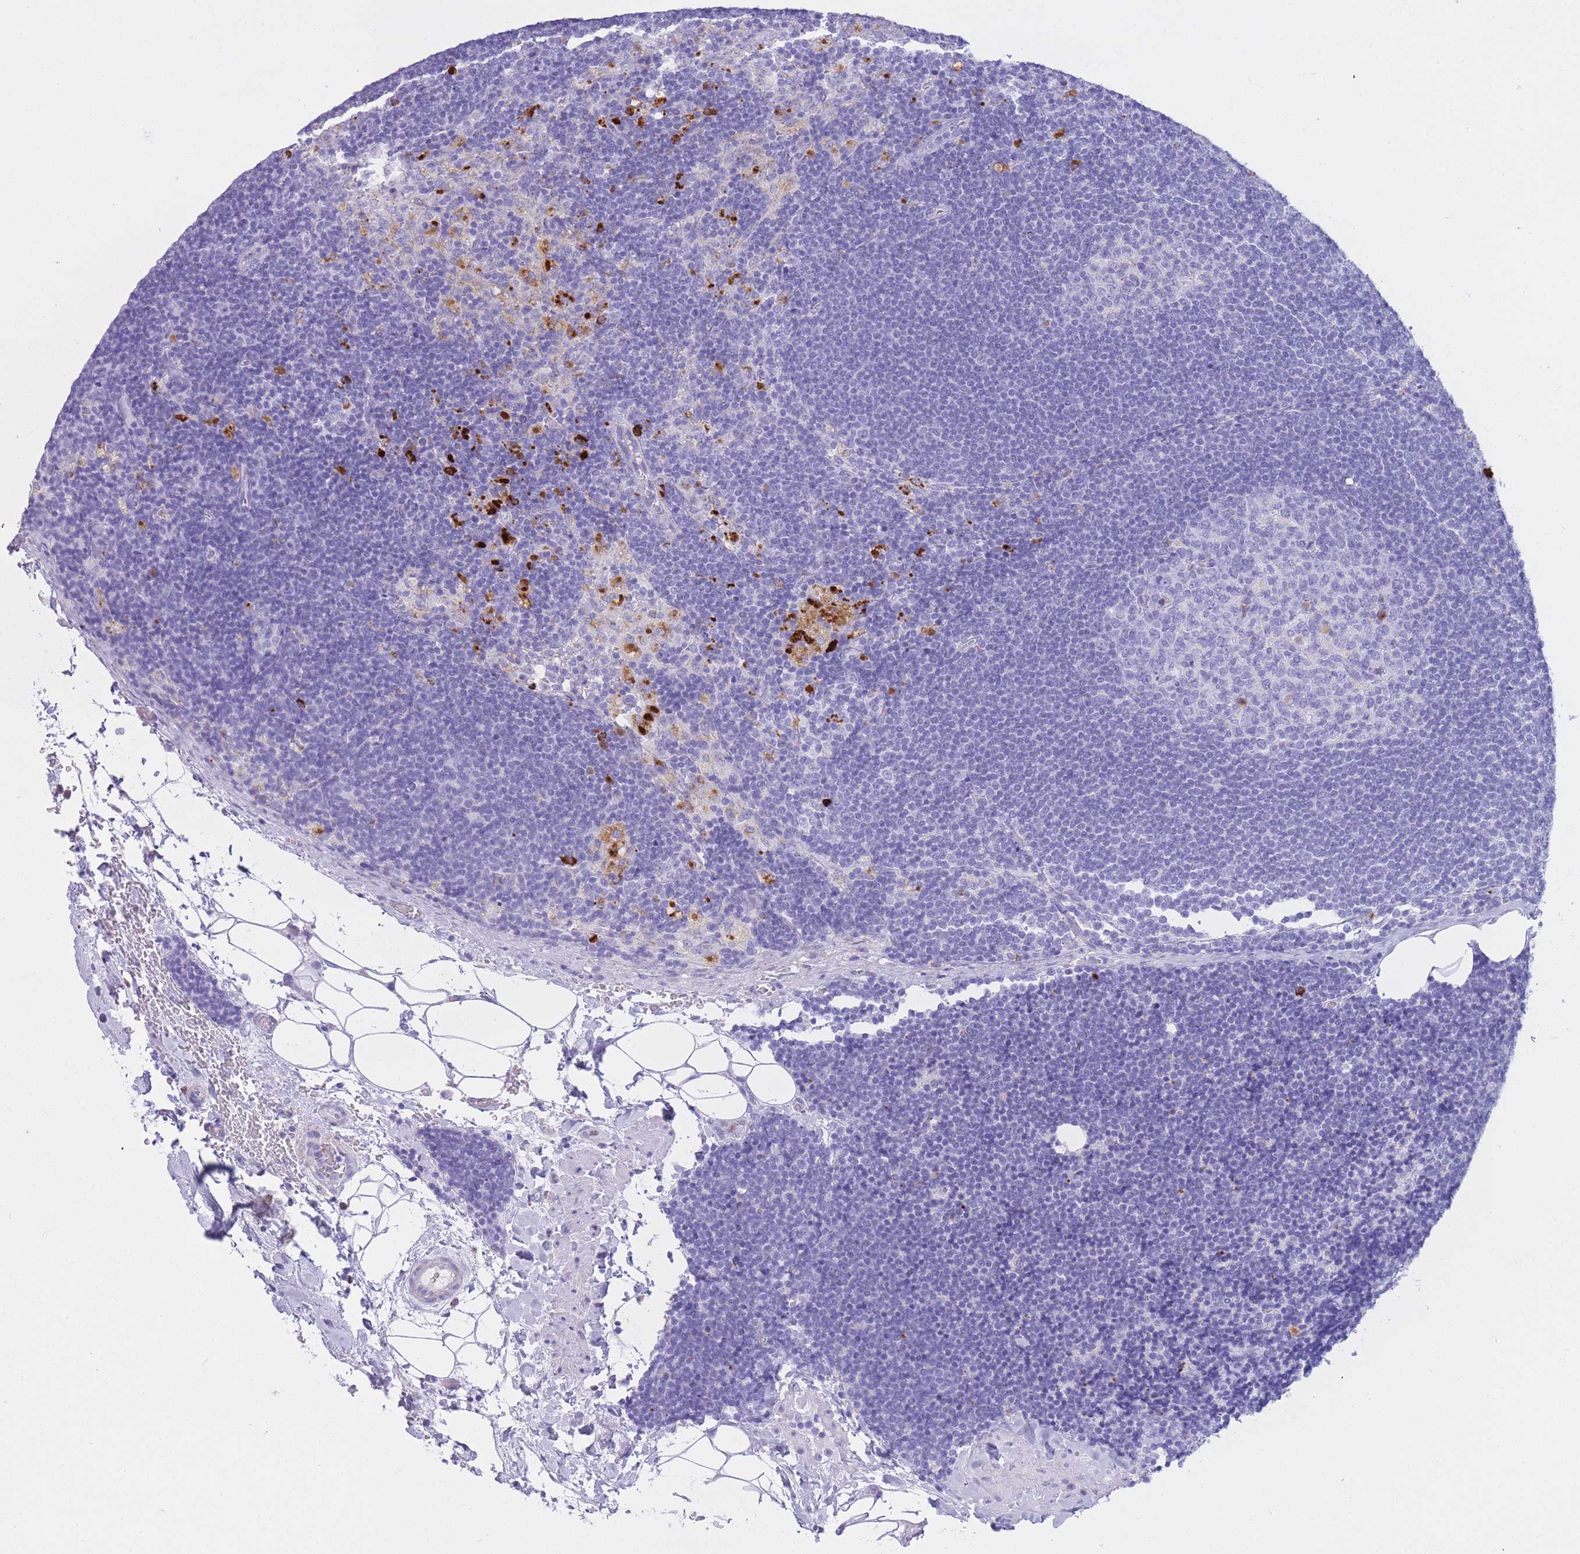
{"staining": {"intensity": "negative", "quantity": "none", "location": "none"}, "tissue": "lymph node", "cell_type": "Germinal center cells", "image_type": "normal", "snomed": [{"axis": "morphology", "description": "Normal tissue, NOS"}, {"axis": "topography", "description": "Lymph node"}], "caption": "IHC of benign lymph node exhibits no expression in germinal center cells.", "gene": "PLBD1", "patient": {"sex": "male", "age": 24}}